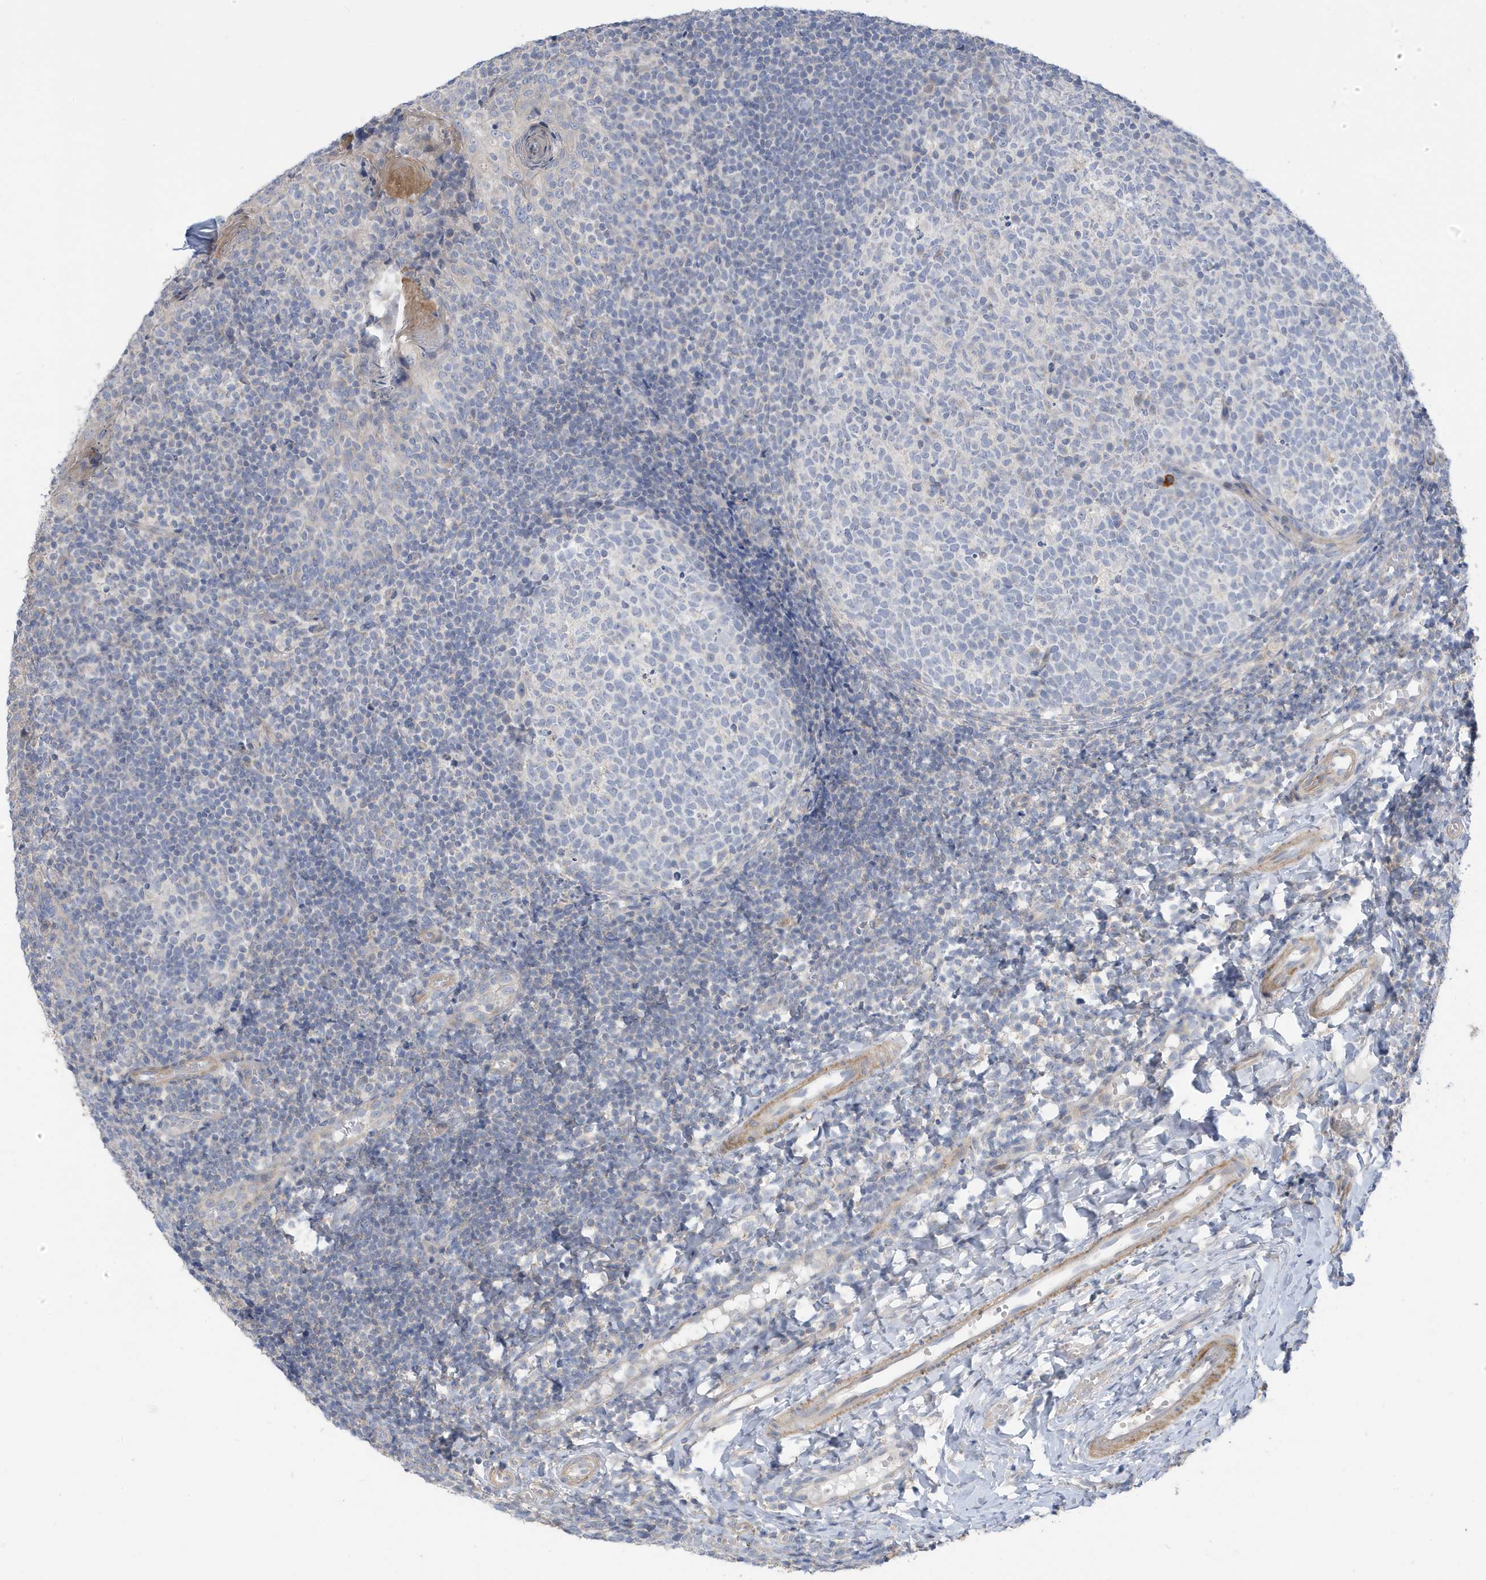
{"staining": {"intensity": "negative", "quantity": "none", "location": "none"}, "tissue": "tonsil", "cell_type": "Germinal center cells", "image_type": "normal", "snomed": [{"axis": "morphology", "description": "Normal tissue, NOS"}, {"axis": "topography", "description": "Tonsil"}], "caption": "A micrograph of human tonsil is negative for staining in germinal center cells.", "gene": "ATP13A5", "patient": {"sex": "female", "age": 19}}